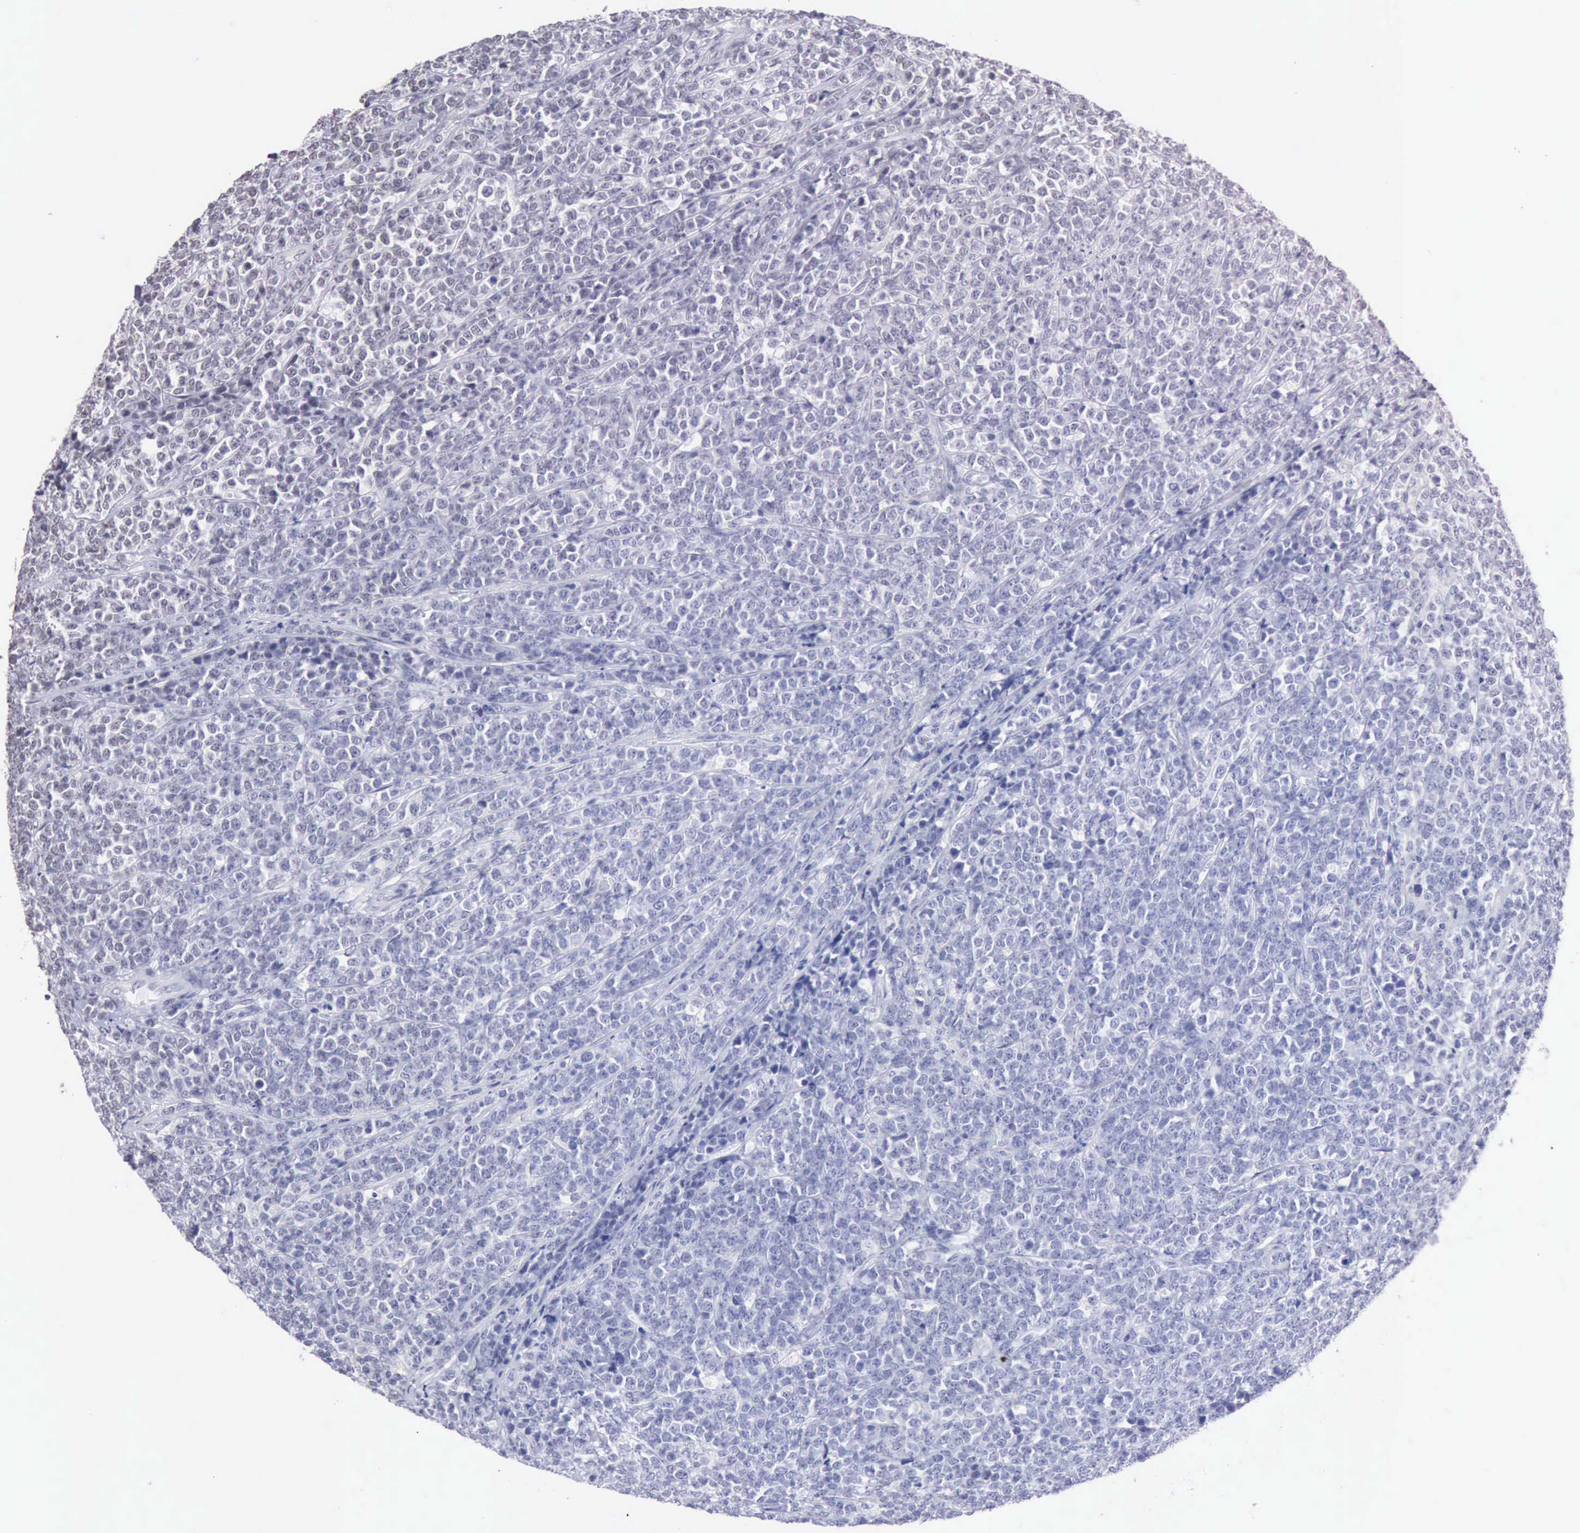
{"staining": {"intensity": "negative", "quantity": "none", "location": "none"}, "tissue": "lymphoma", "cell_type": "Tumor cells", "image_type": "cancer", "snomed": [{"axis": "morphology", "description": "Malignant lymphoma, non-Hodgkin's type, High grade"}, {"axis": "topography", "description": "Small intestine"}, {"axis": "topography", "description": "Colon"}], "caption": "An IHC image of lymphoma is shown. There is no staining in tumor cells of lymphoma. The staining is performed using DAB (3,3'-diaminobenzidine) brown chromogen with nuclei counter-stained in using hematoxylin.", "gene": "TAF1", "patient": {"sex": "male", "age": 8}}